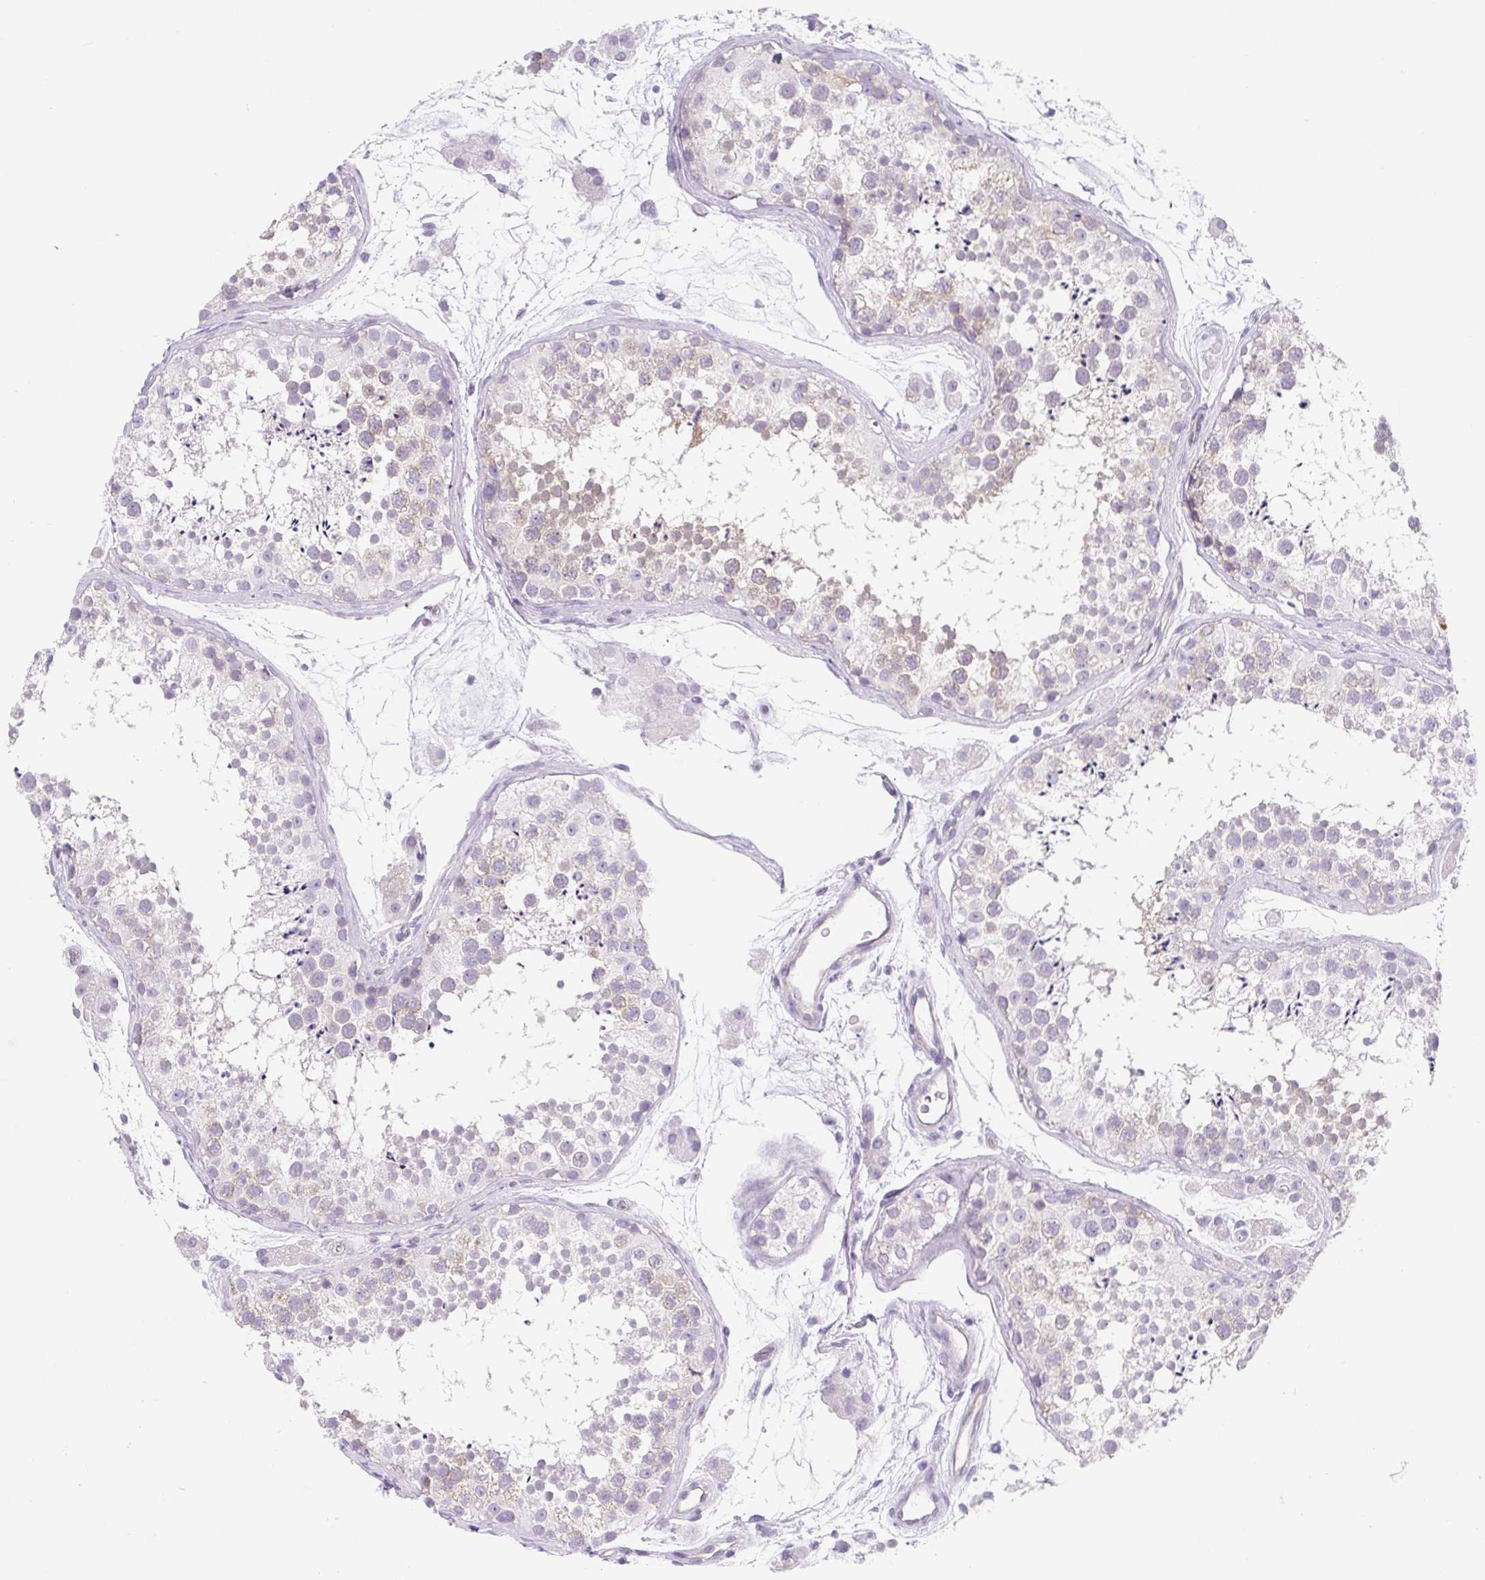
{"staining": {"intensity": "weak", "quantity": "<25%", "location": "cytoplasmic/membranous"}, "tissue": "testis", "cell_type": "Cells in seminiferous ducts", "image_type": "normal", "snomed": [{"axis": "morphology", "description": "Normal tissue, NOS"}, {"axis": "topography", "description": "Testis"}], "caption": "Immunohistochemical staining of unremarkable testis reveals no significant staining in cells in seminiferous ducts.", "gene": "BCAS1", "patient": {"sex": "male", "age": 41}}